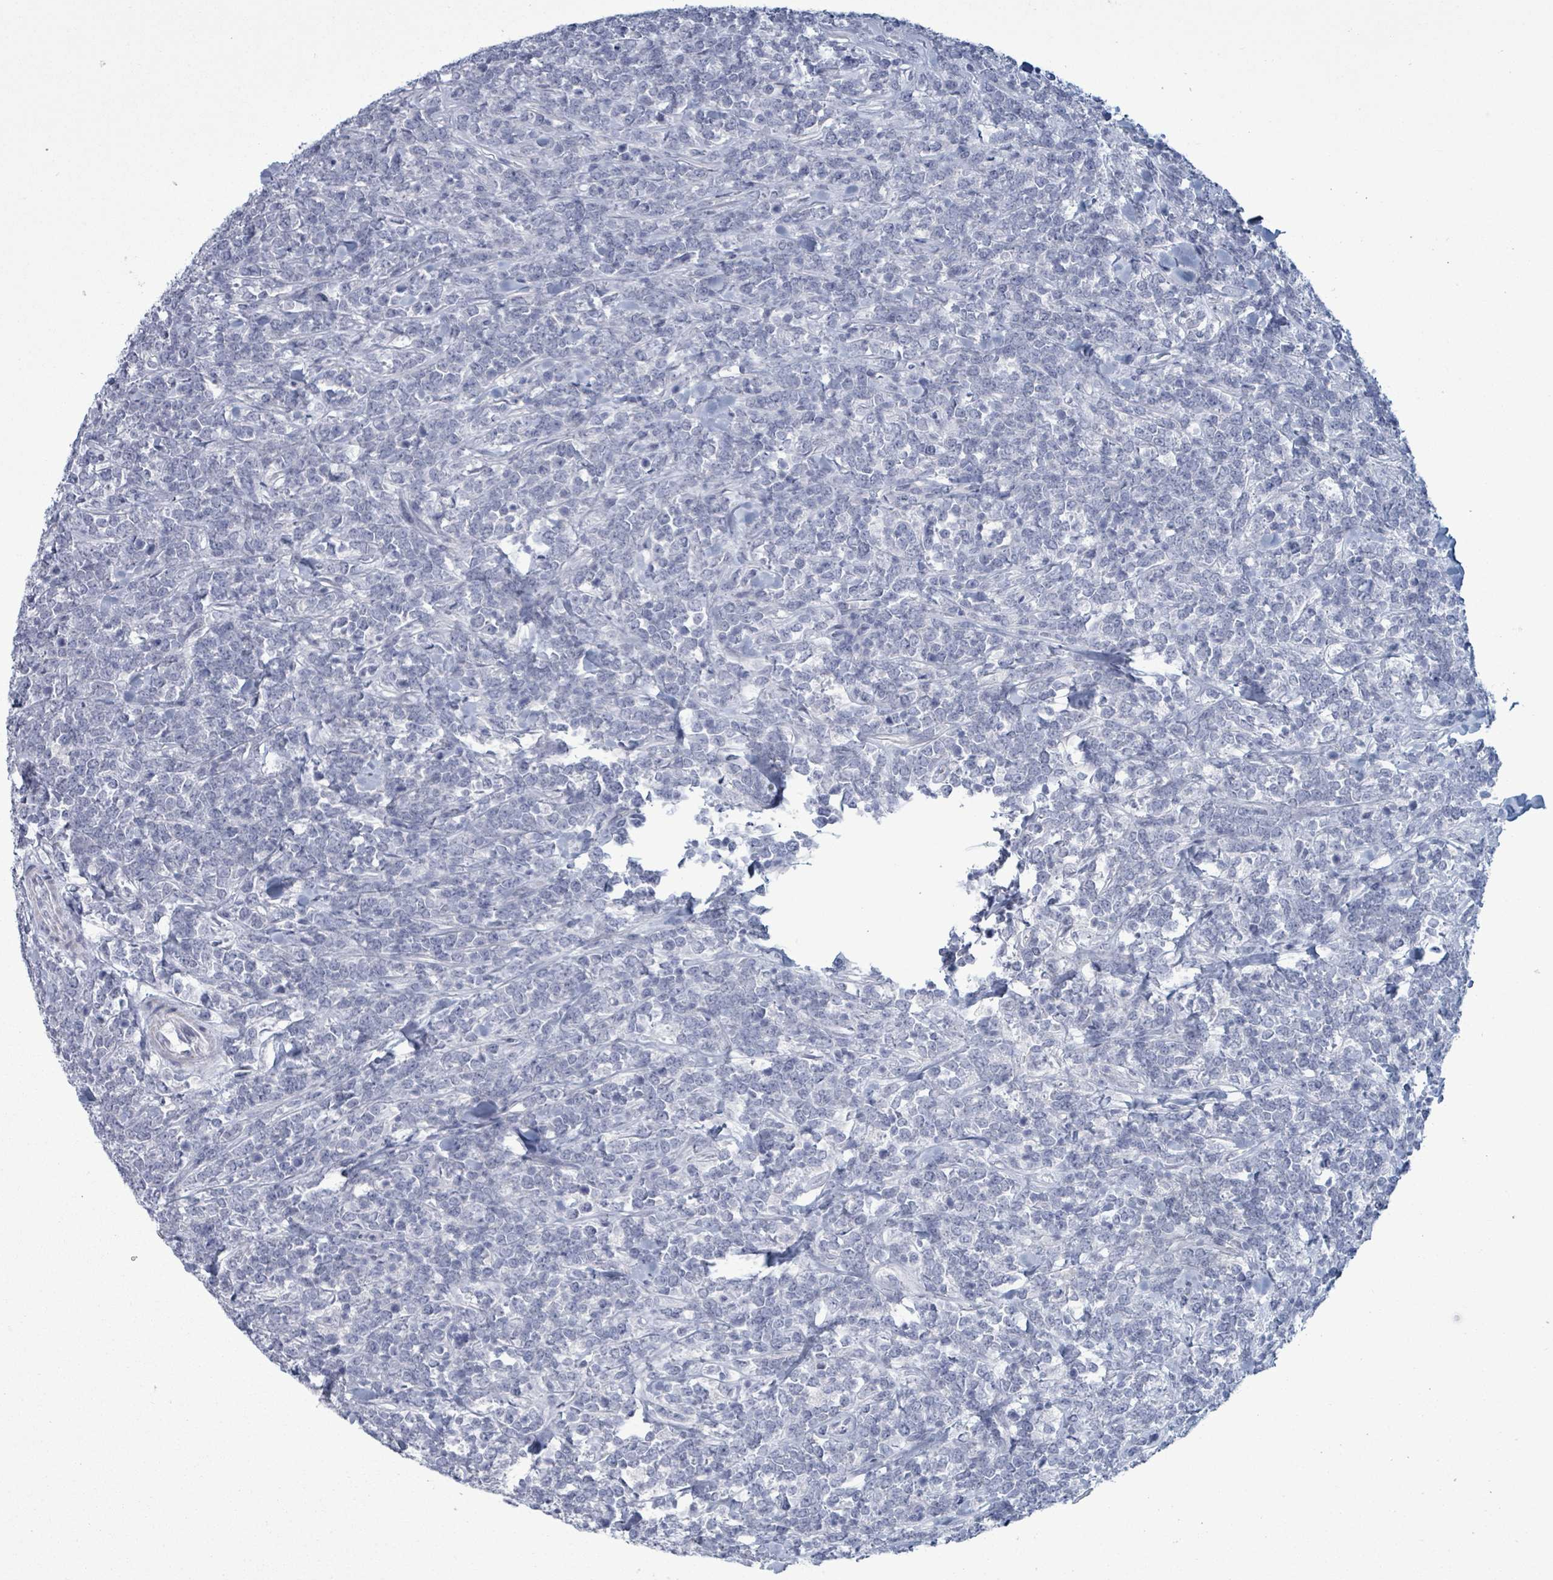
{"staining": {"intensity": "negative", "quantity": "none", "location": "none"}, "tissue": "lymphoma", "cell_type": "Tumor cells", "image_type": "cancer", "snomed": [{"axis": "morphology", "description": "Malignant lymphoma, non-Hodgkin's type, High grade"}, {"axis": "topography", "description": "Small intestine"}, {"axis": "topography", "description": "Colon"}], "caption": "Histopathology image shows no protein expression in tumor cells of lymphoma tissue.", "gene": "ZNF771", "patient": {"sex": "male", "age": 8}}